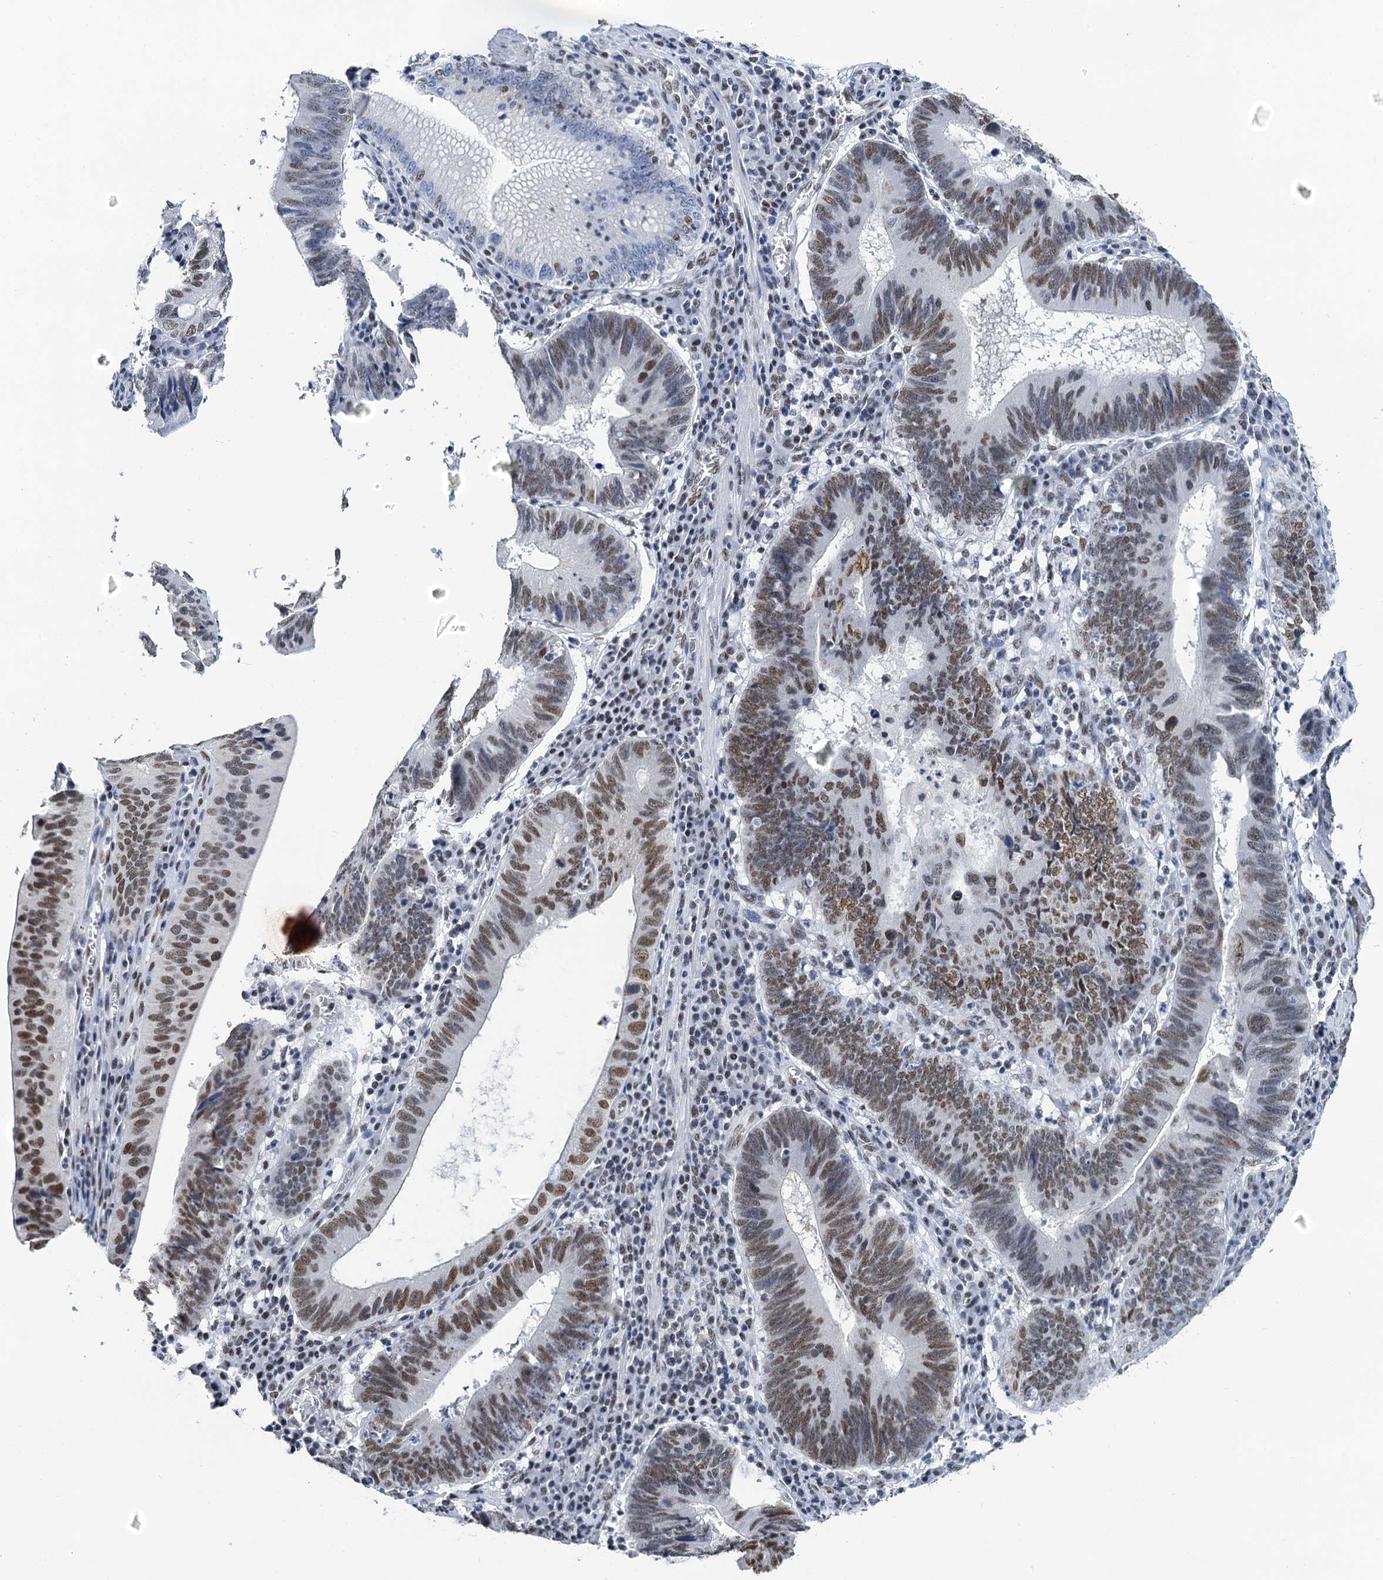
{"staining": {"intensity": "moderate", "quantity": "25%-75%", "location": "nuclear"}, "tissue": "stomach cancer", "cell_type": "Tumor cells", "image_type": "cancer", "snomed": [{"axis": "morphology", "description": "Adenocarcinoma, NOS"}, {"axis": "topography", "description": "Stomach"}], "caption": "Immunohistochemical staining of stomach cancer displays medium levels of moderate nuclear protein positivity in approximately 25%-75% of tumor cells.", "gene": "SLTM", "patient": {"sex": "male", "age": 59}}